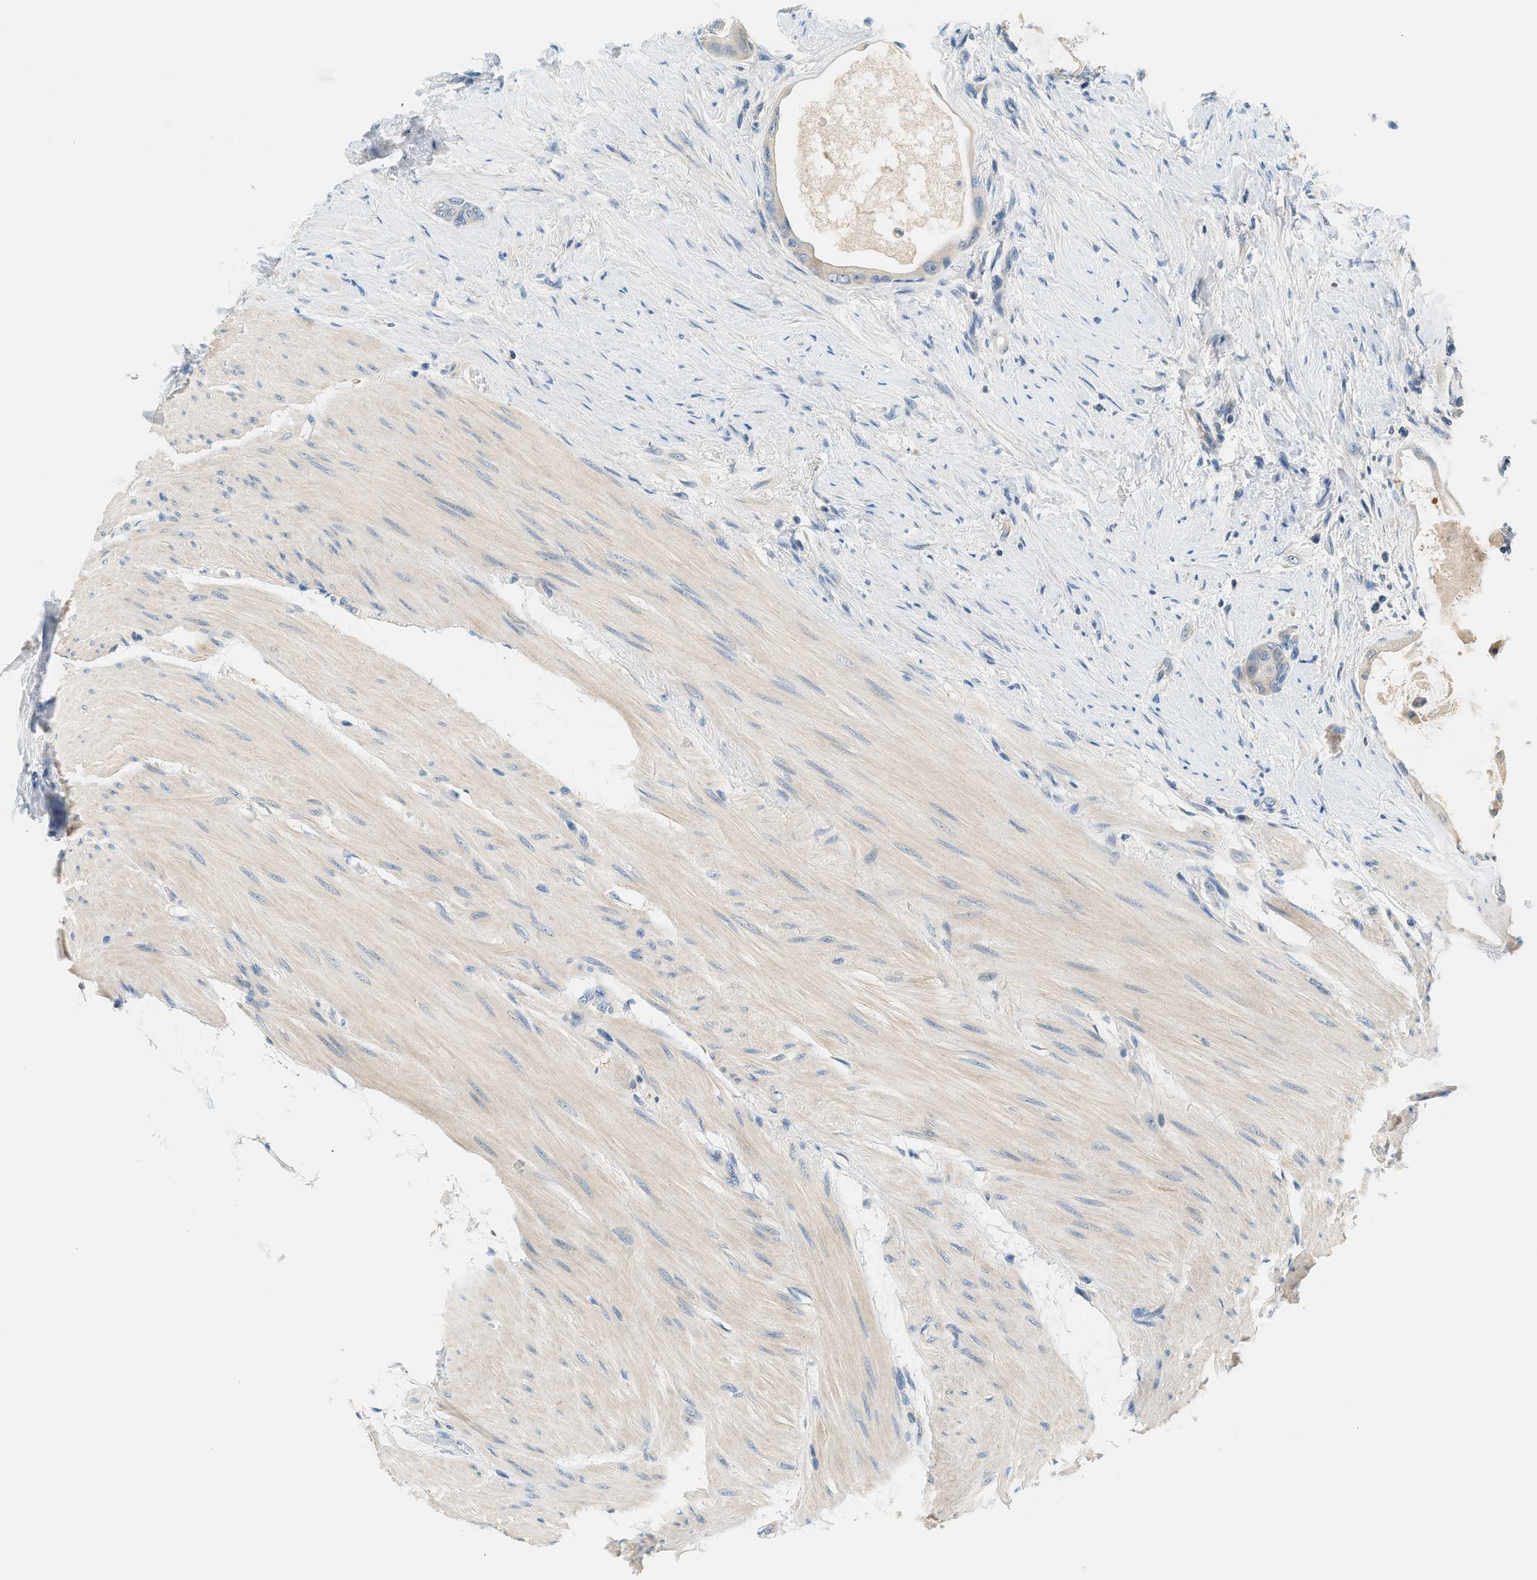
{"staining": {"intensity": "weak", "quantity": "<25%", "location": "cytoplasmic/membranous"}, "tissue": "colorectal cancer", "cell_type": "Tumor cells", "image_type": "cancer", "snomed": [{"axis": "morphology", "description": "Adenocarcinoma, NOS"}, {"axis": "topography", "description": "Rectum"}], "caption": "The immunohistochemistry (IHC) photomicrograph has no significant positivity in tumor cells of colorectal cancer (adenocarcinoma) tissue.", "gene": "SLC35E1", "patient": {"sex": "male", "age": 51}}